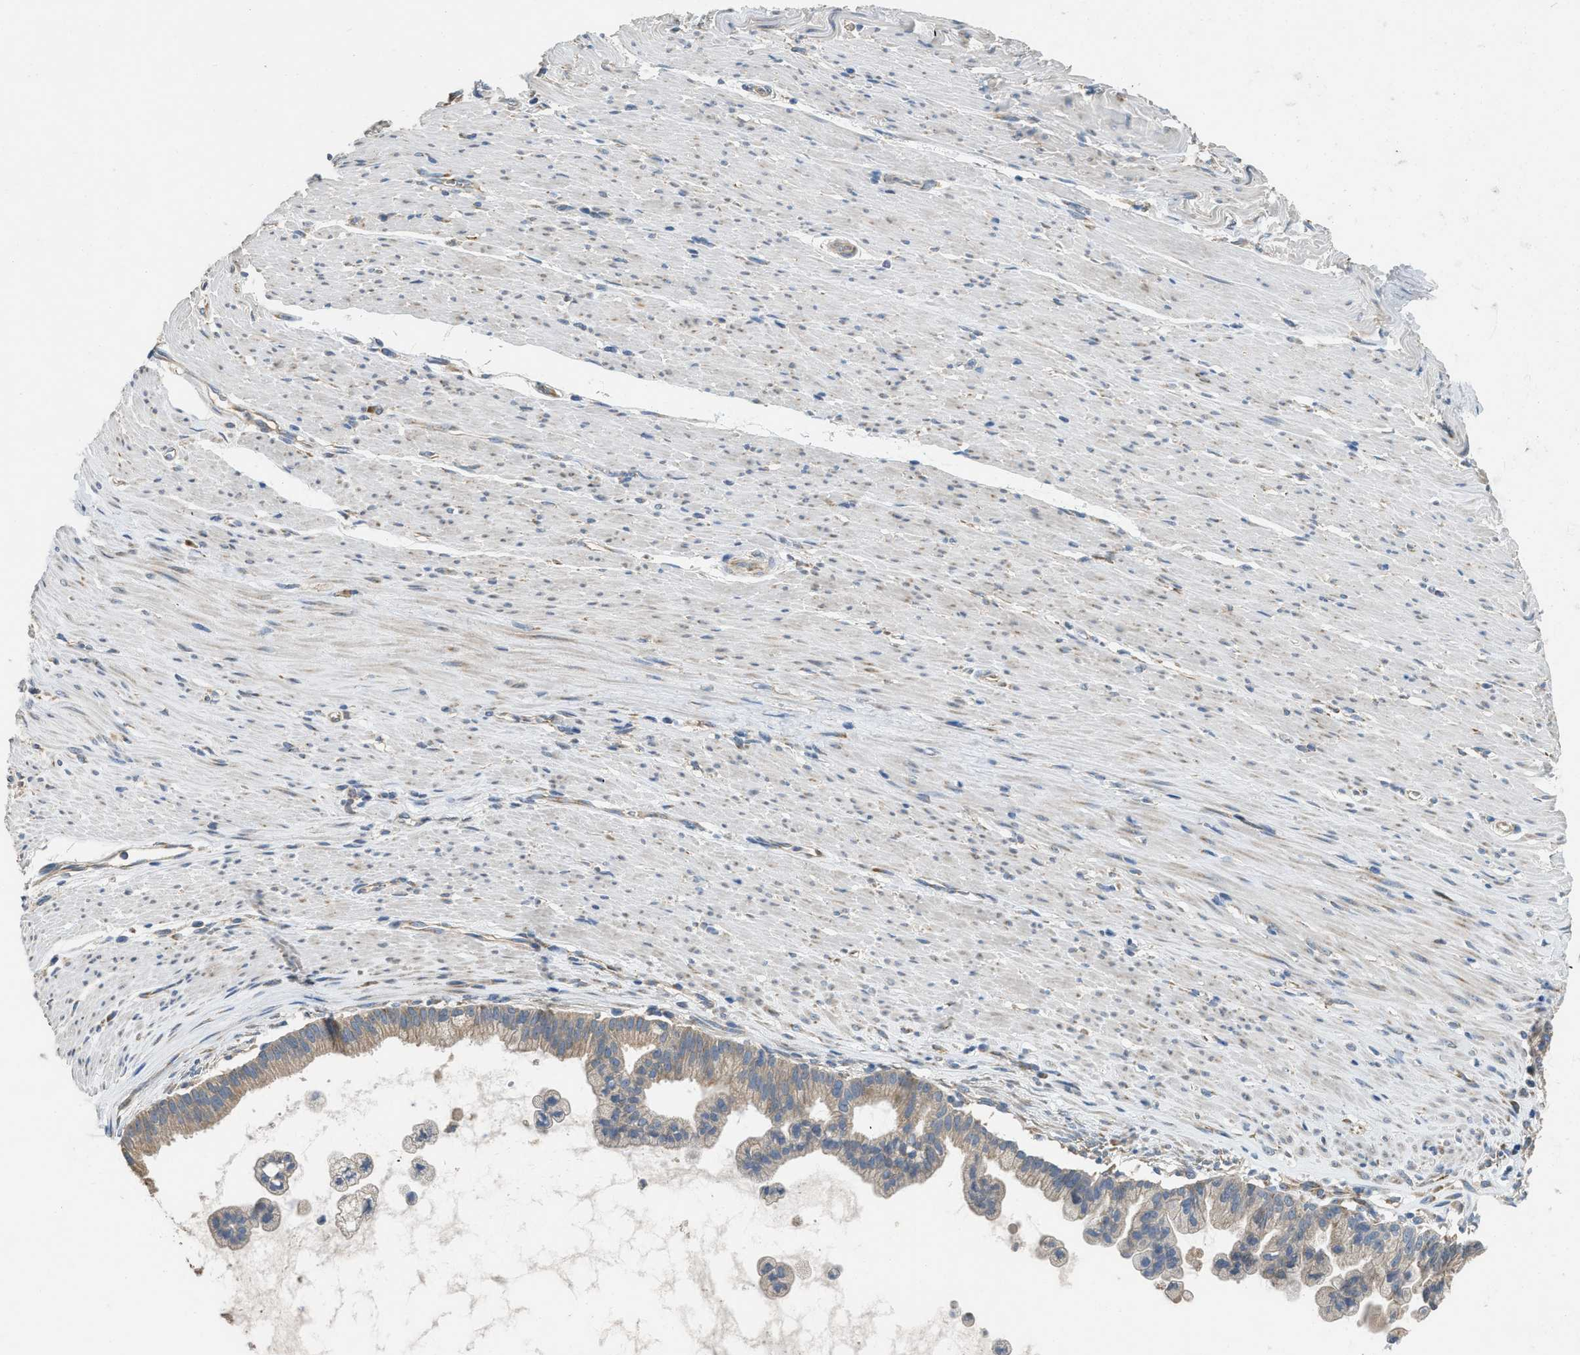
{"staining": {"intensity": "weak", "quantity": ">75%", "location": "cytoplasmic/membranous"}, "tissue": "pancreatic cancer", "cell_type": "Tumor cells", "image_type": "cancer", "snomed": [{"axis": "morphology", "description": "Adenocarcinoma, NOS"}, {"axis": "topography", "description": "Pancreas"}], "caption": "Brown immunohistochemical staining in pancreatic cancer (adenocarcinoma) exhibits weak cytoplasmic/membranous positivity in approximately >75% of tumor cells. The staining is performed using DAB brown chromogen to label protein expression. The nuclei are counter-stained blue using hematoxylin.", "gene": "TMEM150A", "patient": {"sex": "male", "age": 69}}